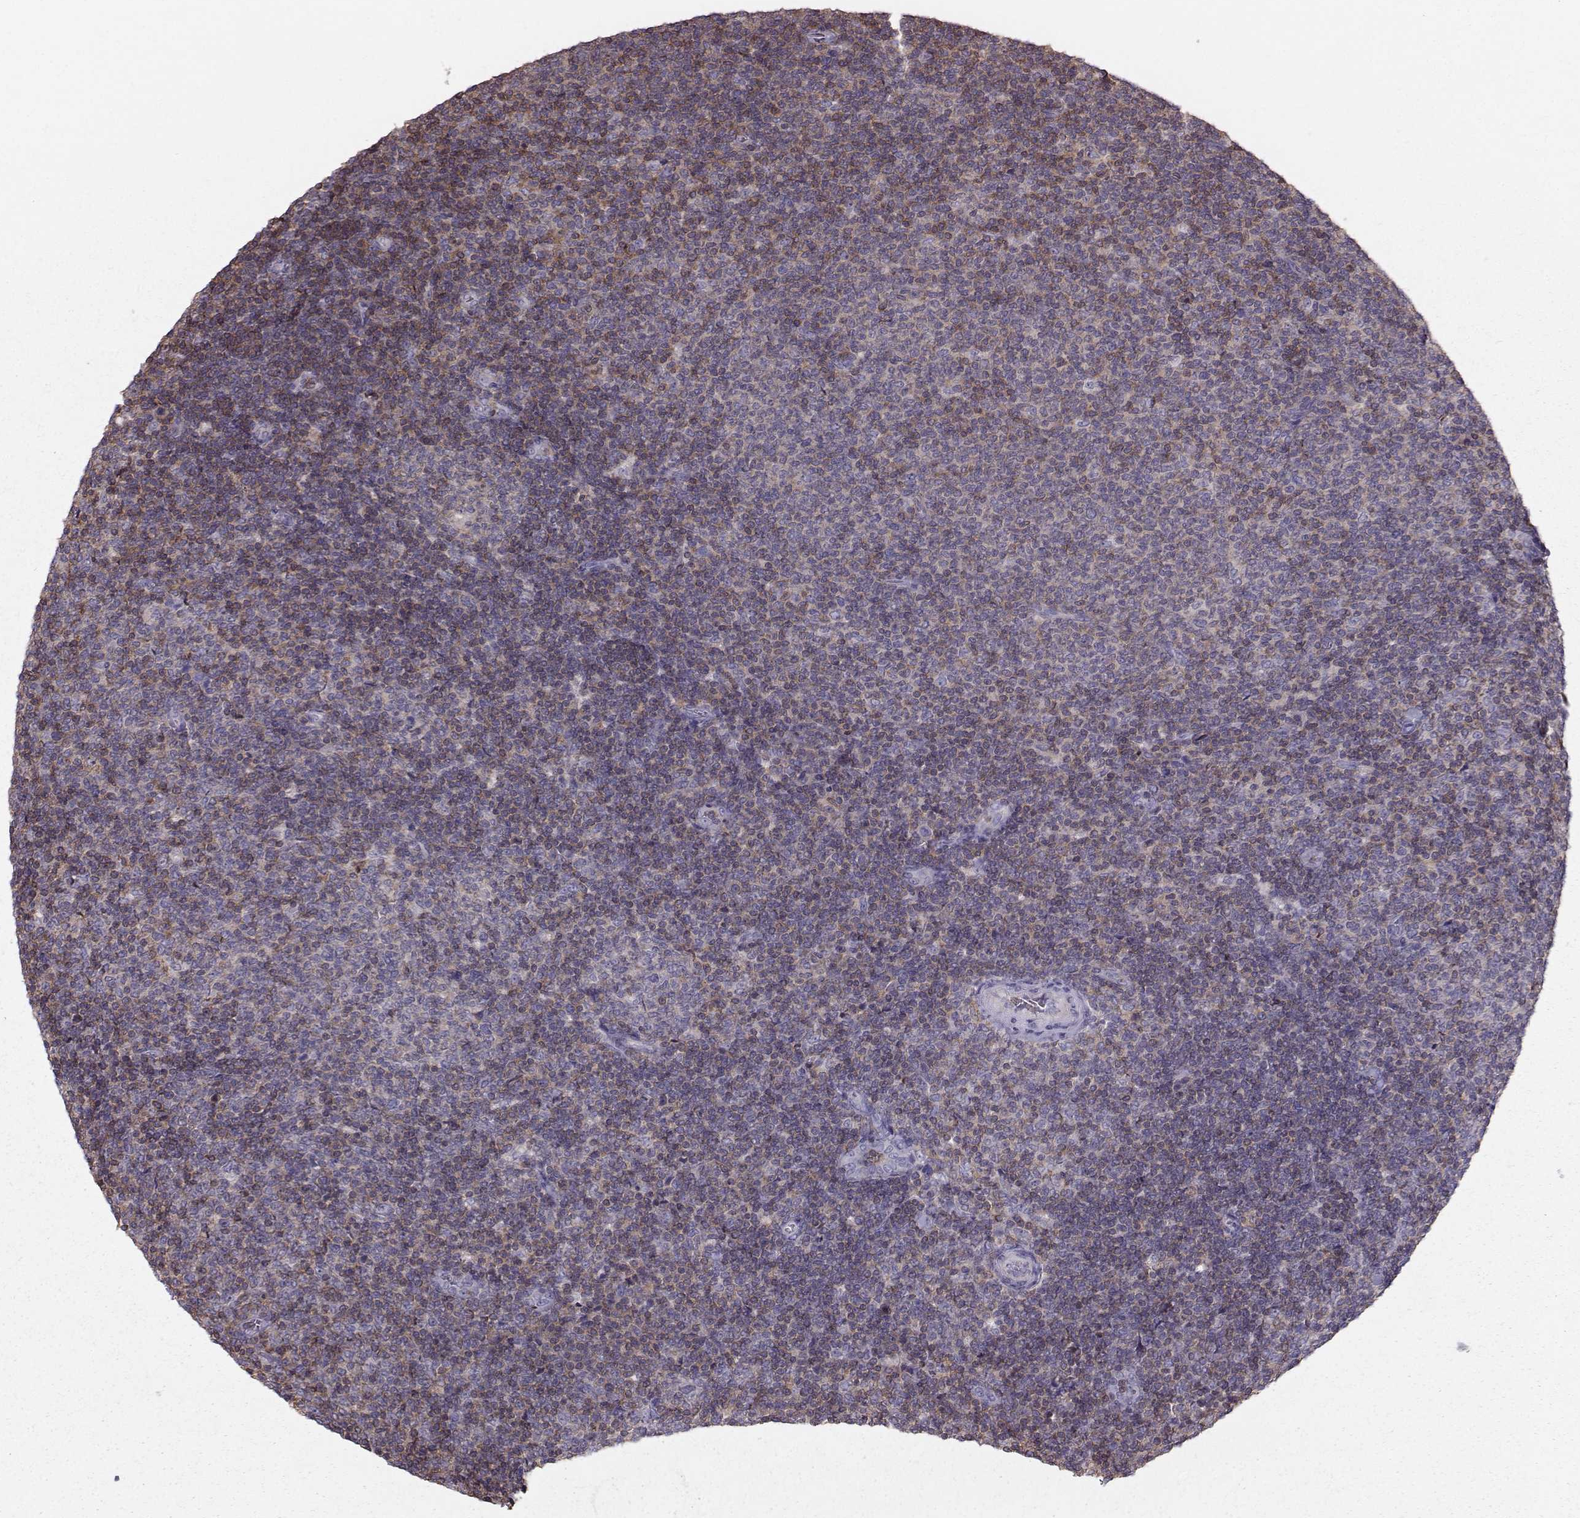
{"staining": {"intensity": "moderate", "quantity": "<25%", "location": "cytoplasmic/membranous"}, "tissue": "lymphoma", "cell_type": "Tumor cells", "image_type": "cancer", "snomed": [{"axis": "morphology", "description": "Malignant lymphoma, non-Hodgkin's type, Low grade"}, {"axis": "topography", "description": "Lymph node"}], "caption": "An immunohistochemistry (IHC) histopathology image of neoplastic tissue is shown. Protein staining in brown labels moderate cytoplasmic/membranous positivity in lymphoma within tumor cells. (Brightfield microscopy of DAB IHC at high magnification).", "gene": "ZBTB32", "patient": {"sex": "male", "age": 52}}